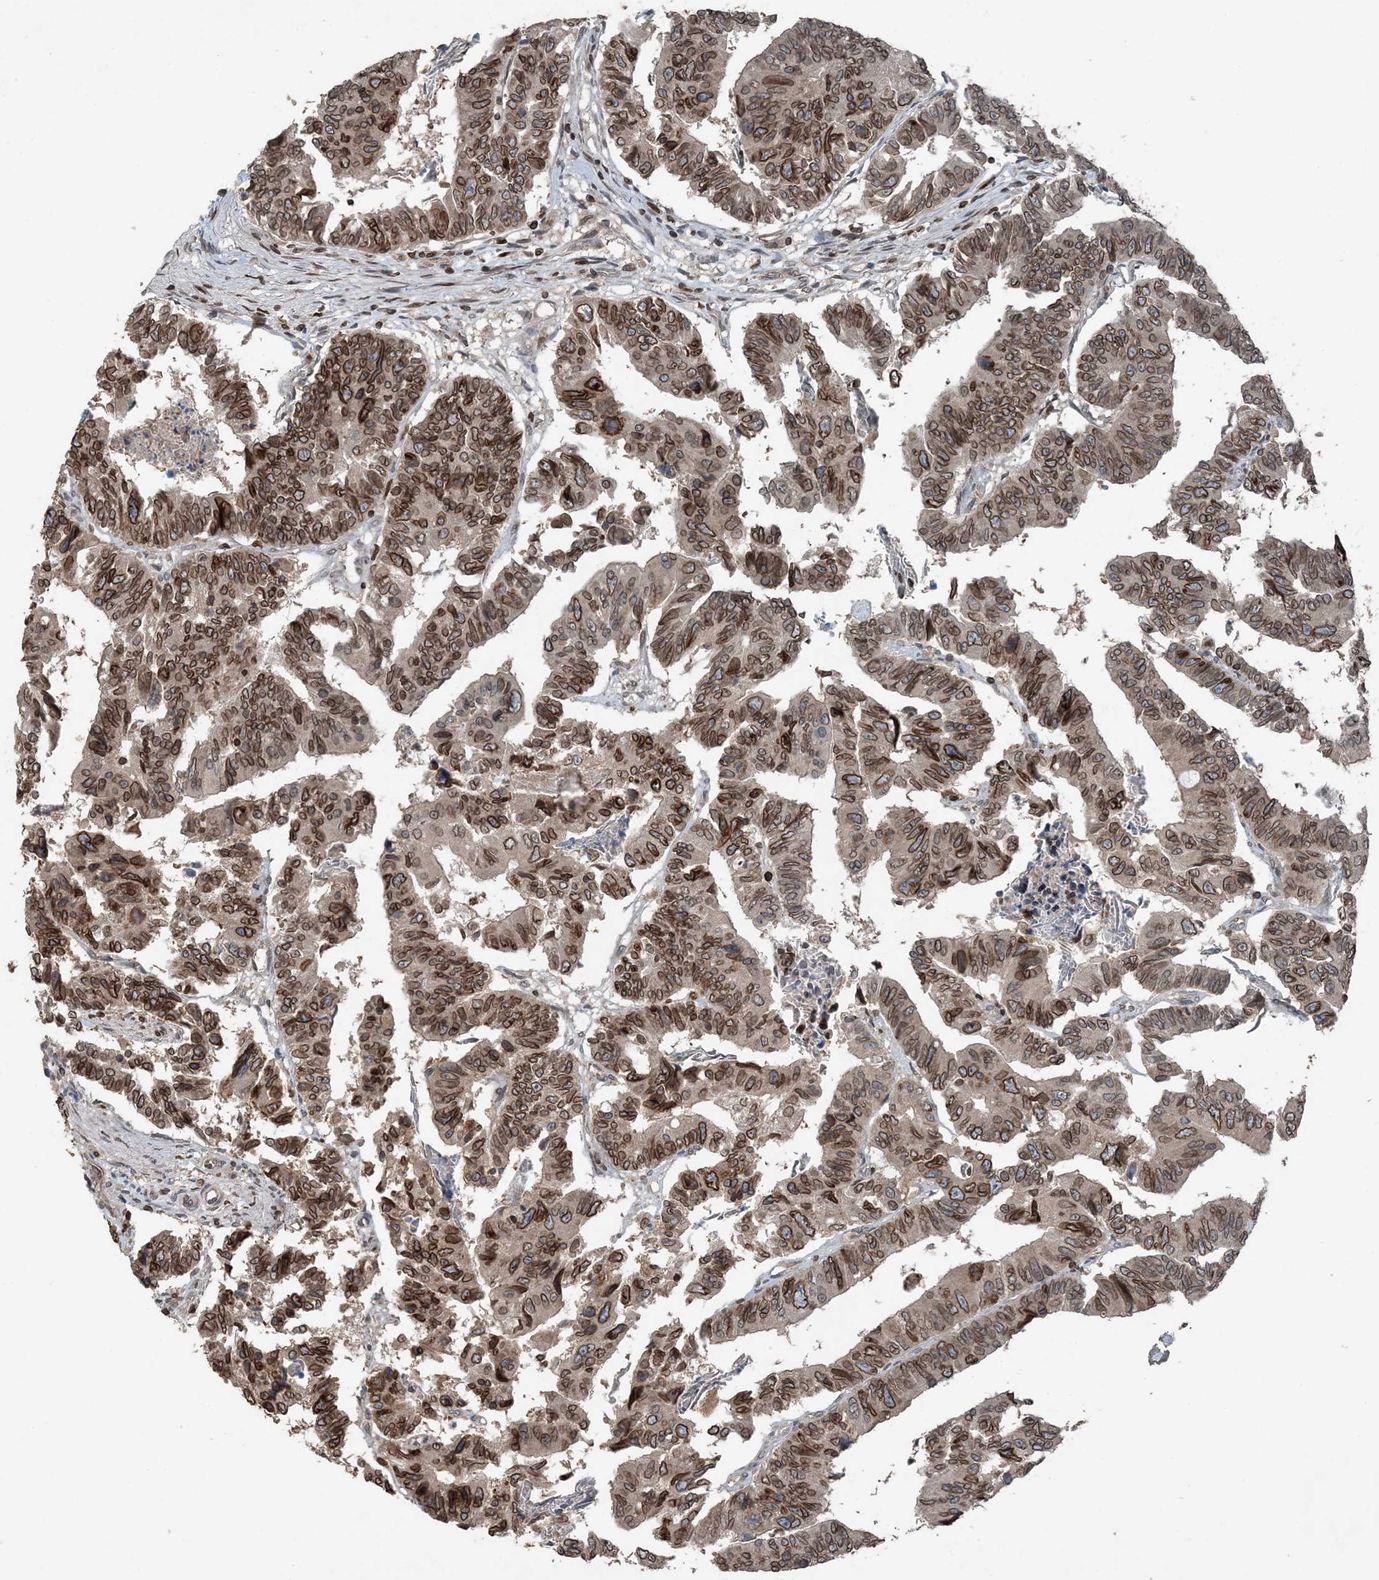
{"staining": {"intensity": "strong", "quantity": ">75%", "location": "cytoplasmic/membranous,nuclear"}, "tissue": "colorectal cancer", "cell_type": "Tumor cells", "image_type": "cancer", "snomed": [{"axis": "morphology", "description": "Adenocarcinoma, NOS"}, {"axis": "topography", "description": "Rectum"}], "caption": "Tumor cells reveal strong cytoplasmic/membranous and nuclear positivity in approximately >75% of cells in colorectal adenocarcinoma.", "gene": "ZFAND2B", "patient": {"sex": "female", "age": 65}}